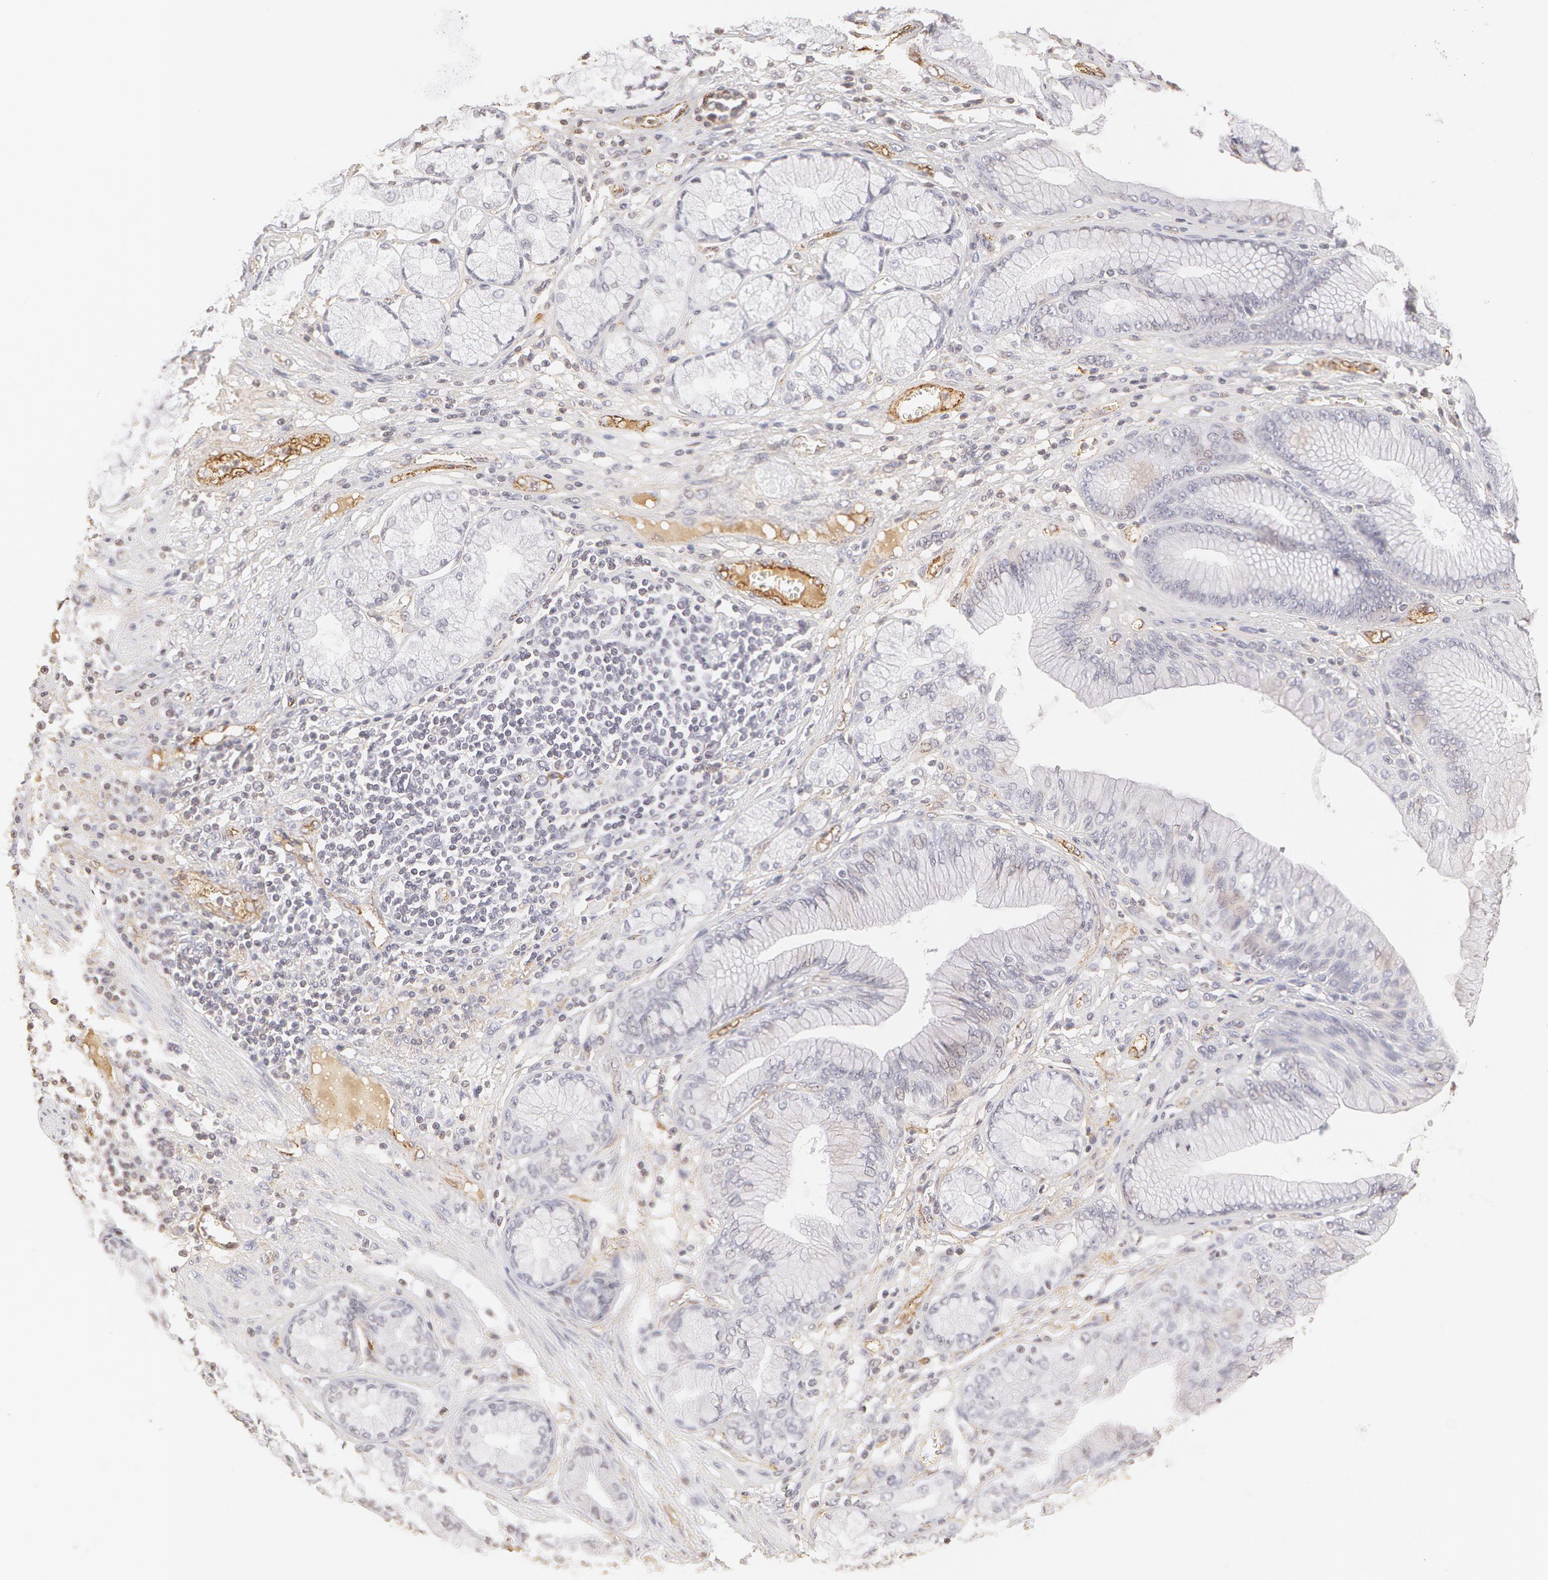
{"staining": {"intensity": "negative", "quantity": "none", "location": "none"}, "tissue": "stomach cancer", "cell_type": "Tumor cells", "image_type": "cancer", "snomed": [{"axis": "morphology", "description": "Adenocarcinoma, NOS"}, {"axis": "topography", "description": "Pancreas"}, {"axis": "topography", "description": "Stomach, upper"}], "caption": "Immunohistochemical staining of human stomach cancer shows no significant staining in tumor cells. Brightfield microscopy of IHC stained with DAB (brown) and hematoxylin (blue), captured at high magnification.", "gene": "VWF", "patient": {"sex": "male", "age": 77}}